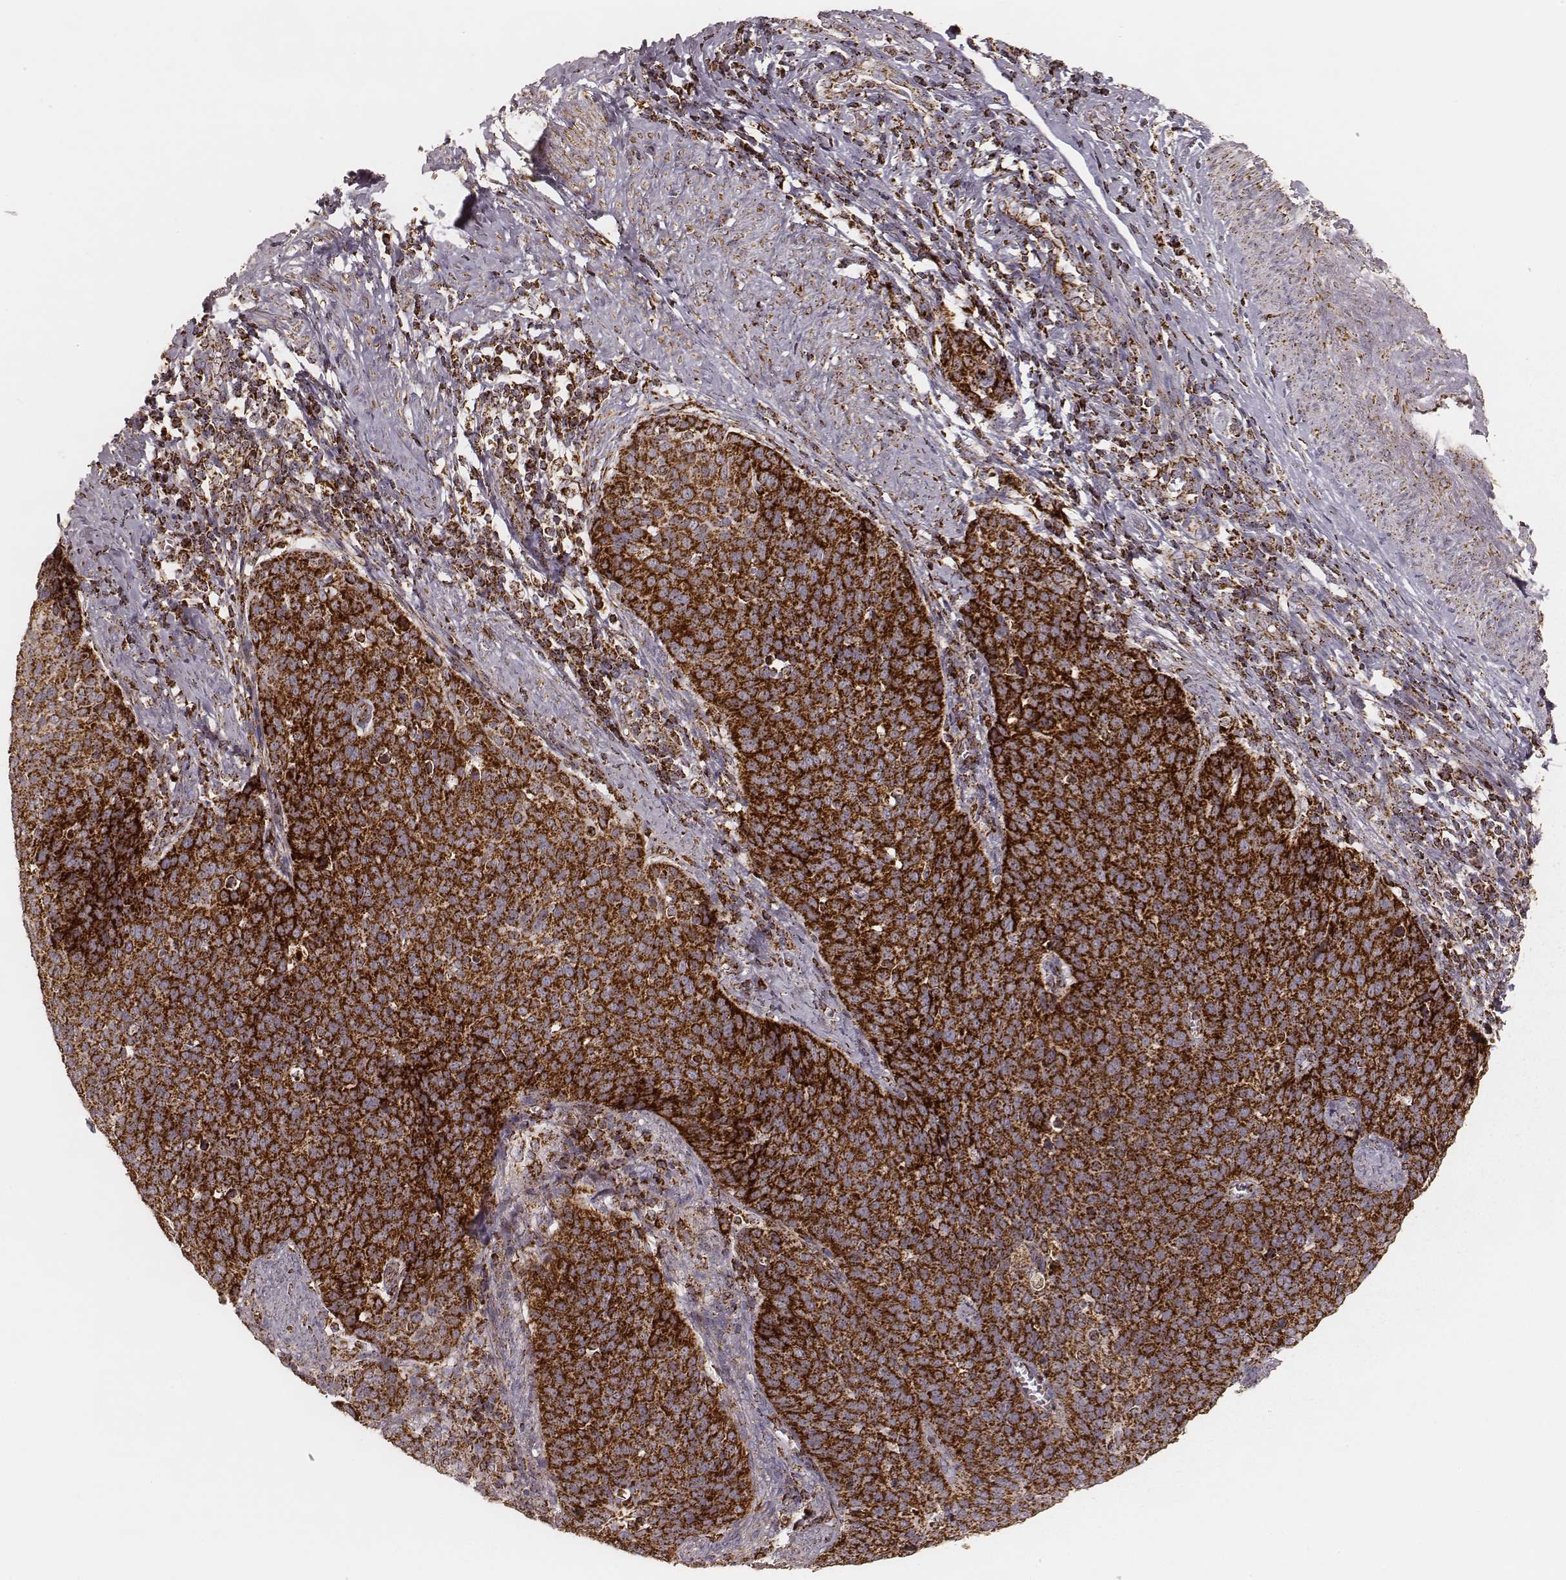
{"staining": {"intensity": "strong", "quantity": ">75%", "location": "cytoplasmic/membranous"}, "tissue": "cervical cancer", "cell_type": "Tumor cells", "image_type": "cancer", "snomed": [{"axis": "morphology", "description": "Normal tissue, NOS"}, {"axis": "morphology", "description": "Squamous cell carcinoma, NOS"}, {"axis": "topography", "description": "Cervix"}], "caption": "Protein expression analysis of human cervical cancer (squamous cell carcinoma) reveals strong cytoplasmic/membranous positivity in approximately >75% of tumor cells.", "gene": "CS", "patient": {"sex": "female", "age": 39}}